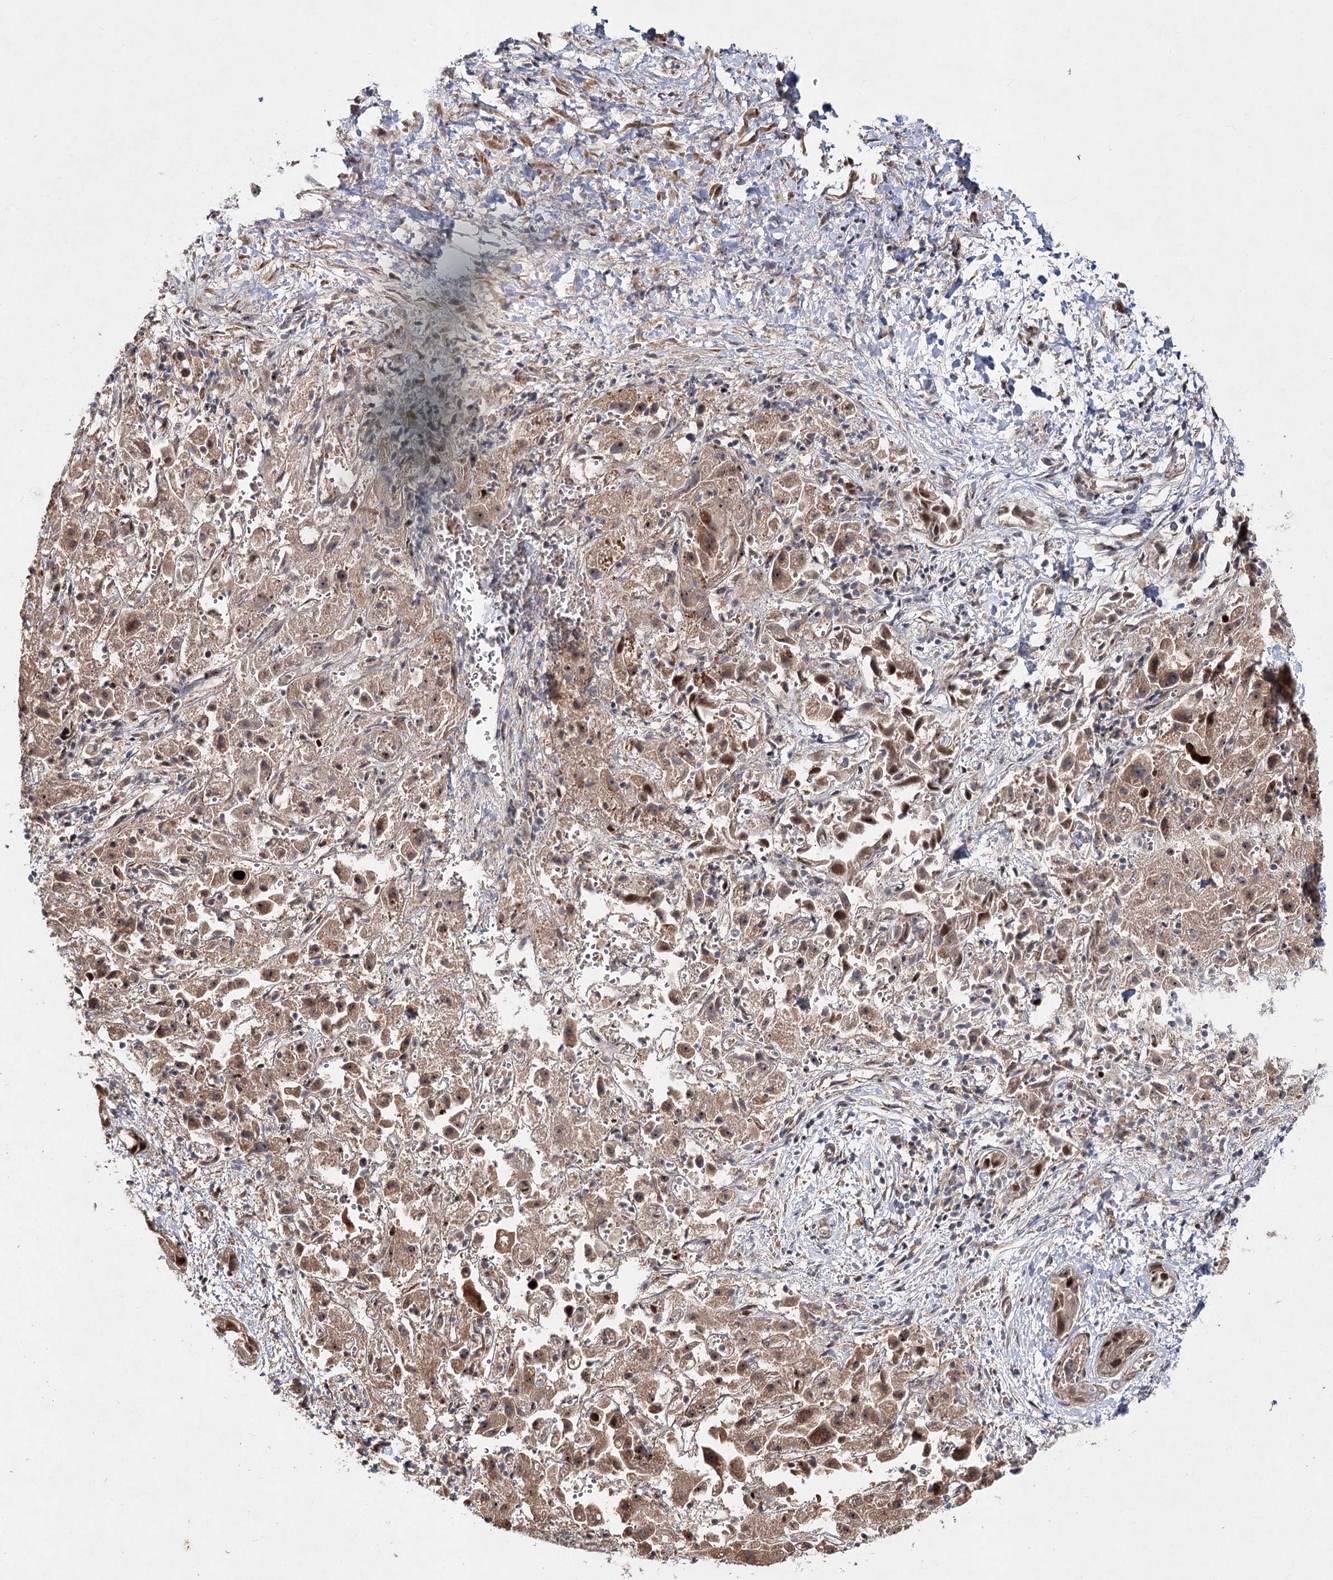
{"staining": {"intensity": "moderate", "quantity": ">75%", "location": "cytoplasmic/membranous"}, "tissue": "liver cancer", "cell_type": "Tumor cells", "image_type": "cancer", "snomed": [{"axis": "morphology", "description": "Cholangiocarcinoma"}, {"axis": "topography", "description": "Liver"}], "caption": "The histopathology image shows staining of liver cholangiocarcinoma, revealing moderate cytoplasmic/membranous protein staining (brown color) within tumor cells. (IHC, brightfield microscopy, high magnification).", "gene": "PIK3C2A", "patient": {"sex": "female", "age": 52}}